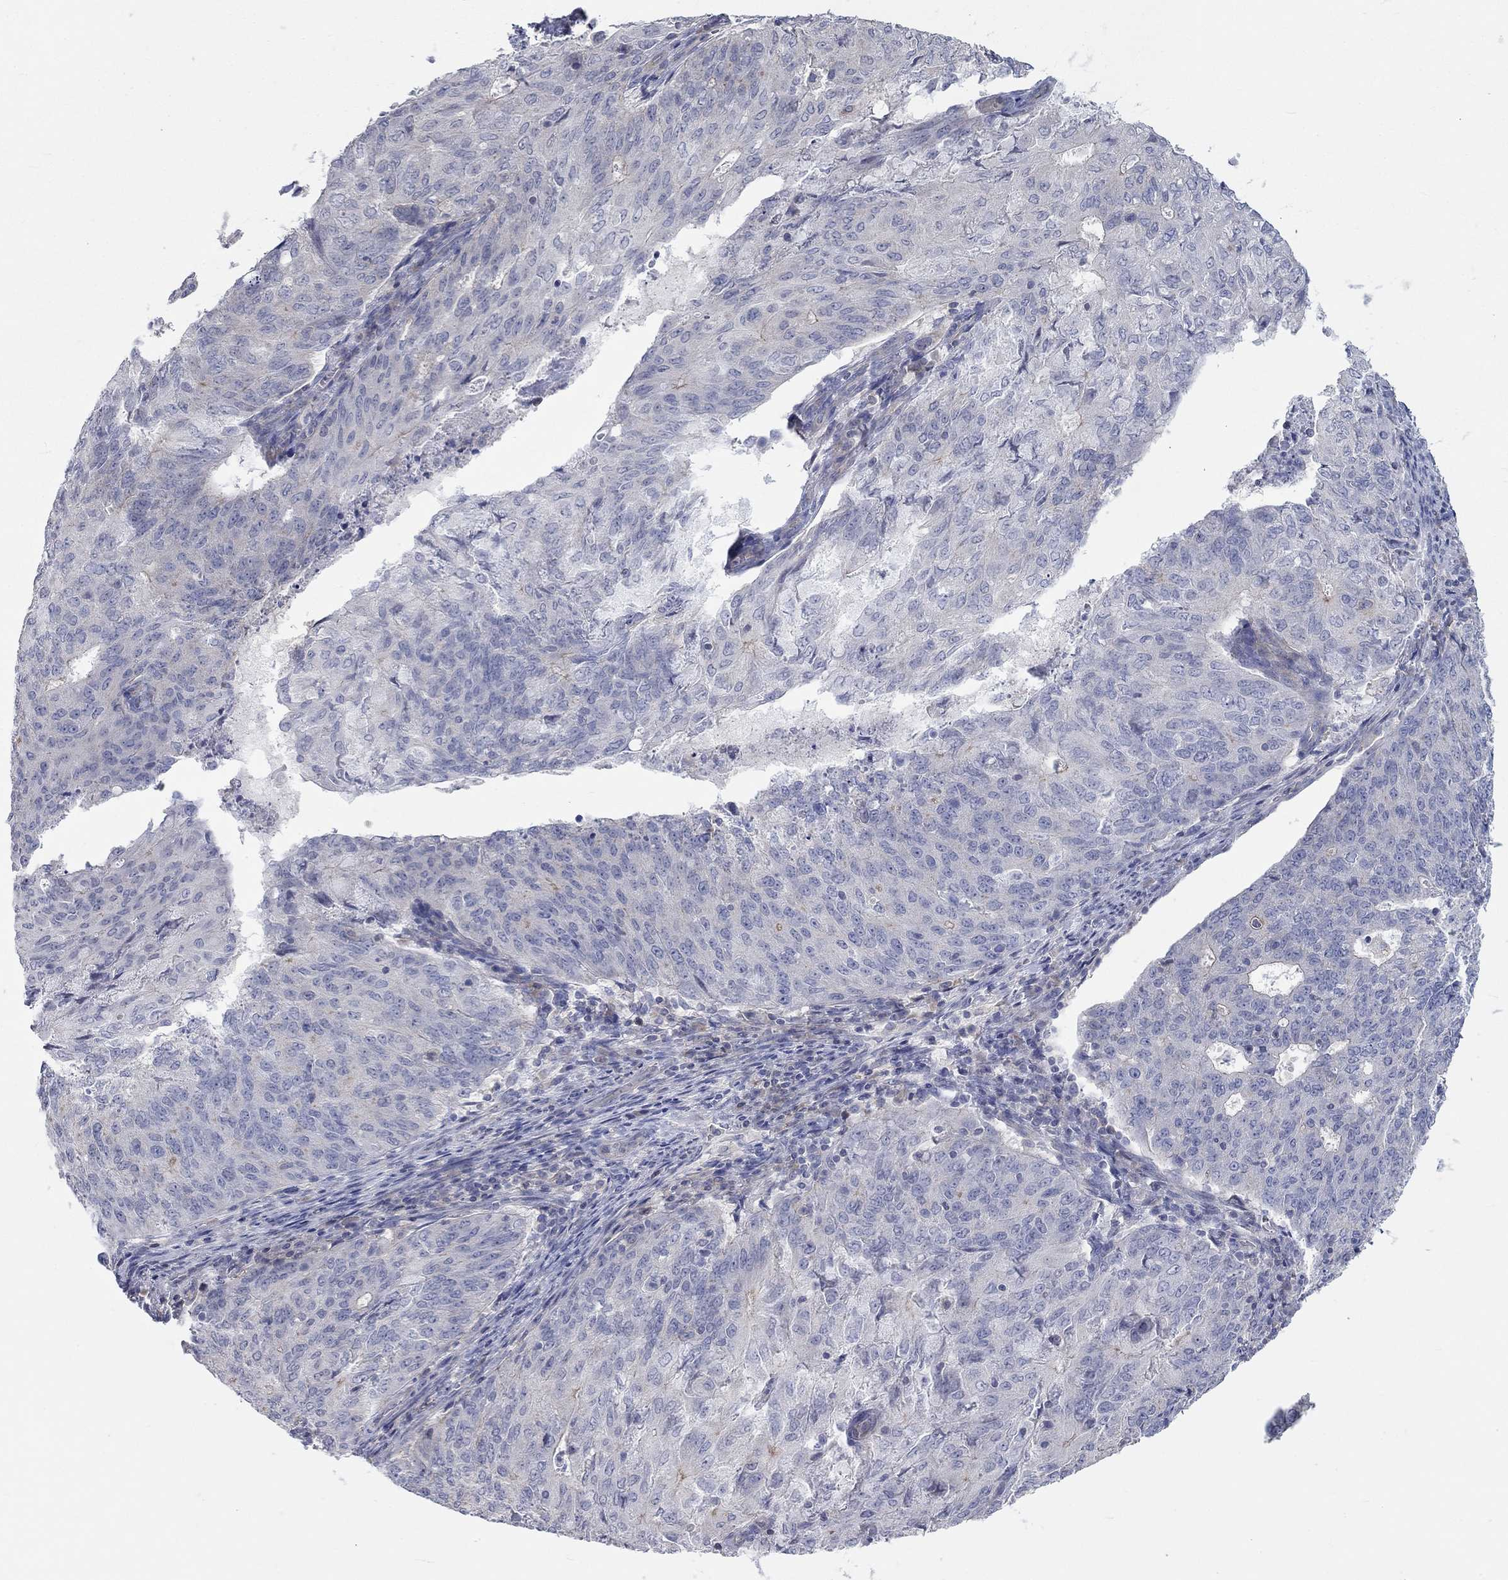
{"staining": {"intensity": "negative", "quantity": "none", "location": "none"}, "tissue": "endometrial cancer", "cell_type": "Tumor cells", "image_type": "cancer", "snomed": [{"axis": "morphology", "description": "Adenocarcinoma, NOS"}, {"axis": "topography", "description": "Endometrium"}], "caption": "Tumor cells show no significant protein staining in adenocarcinoma (endometrial).", "gene": "PCDHGA10", "patient": {"sex": "female", "age": 82}}